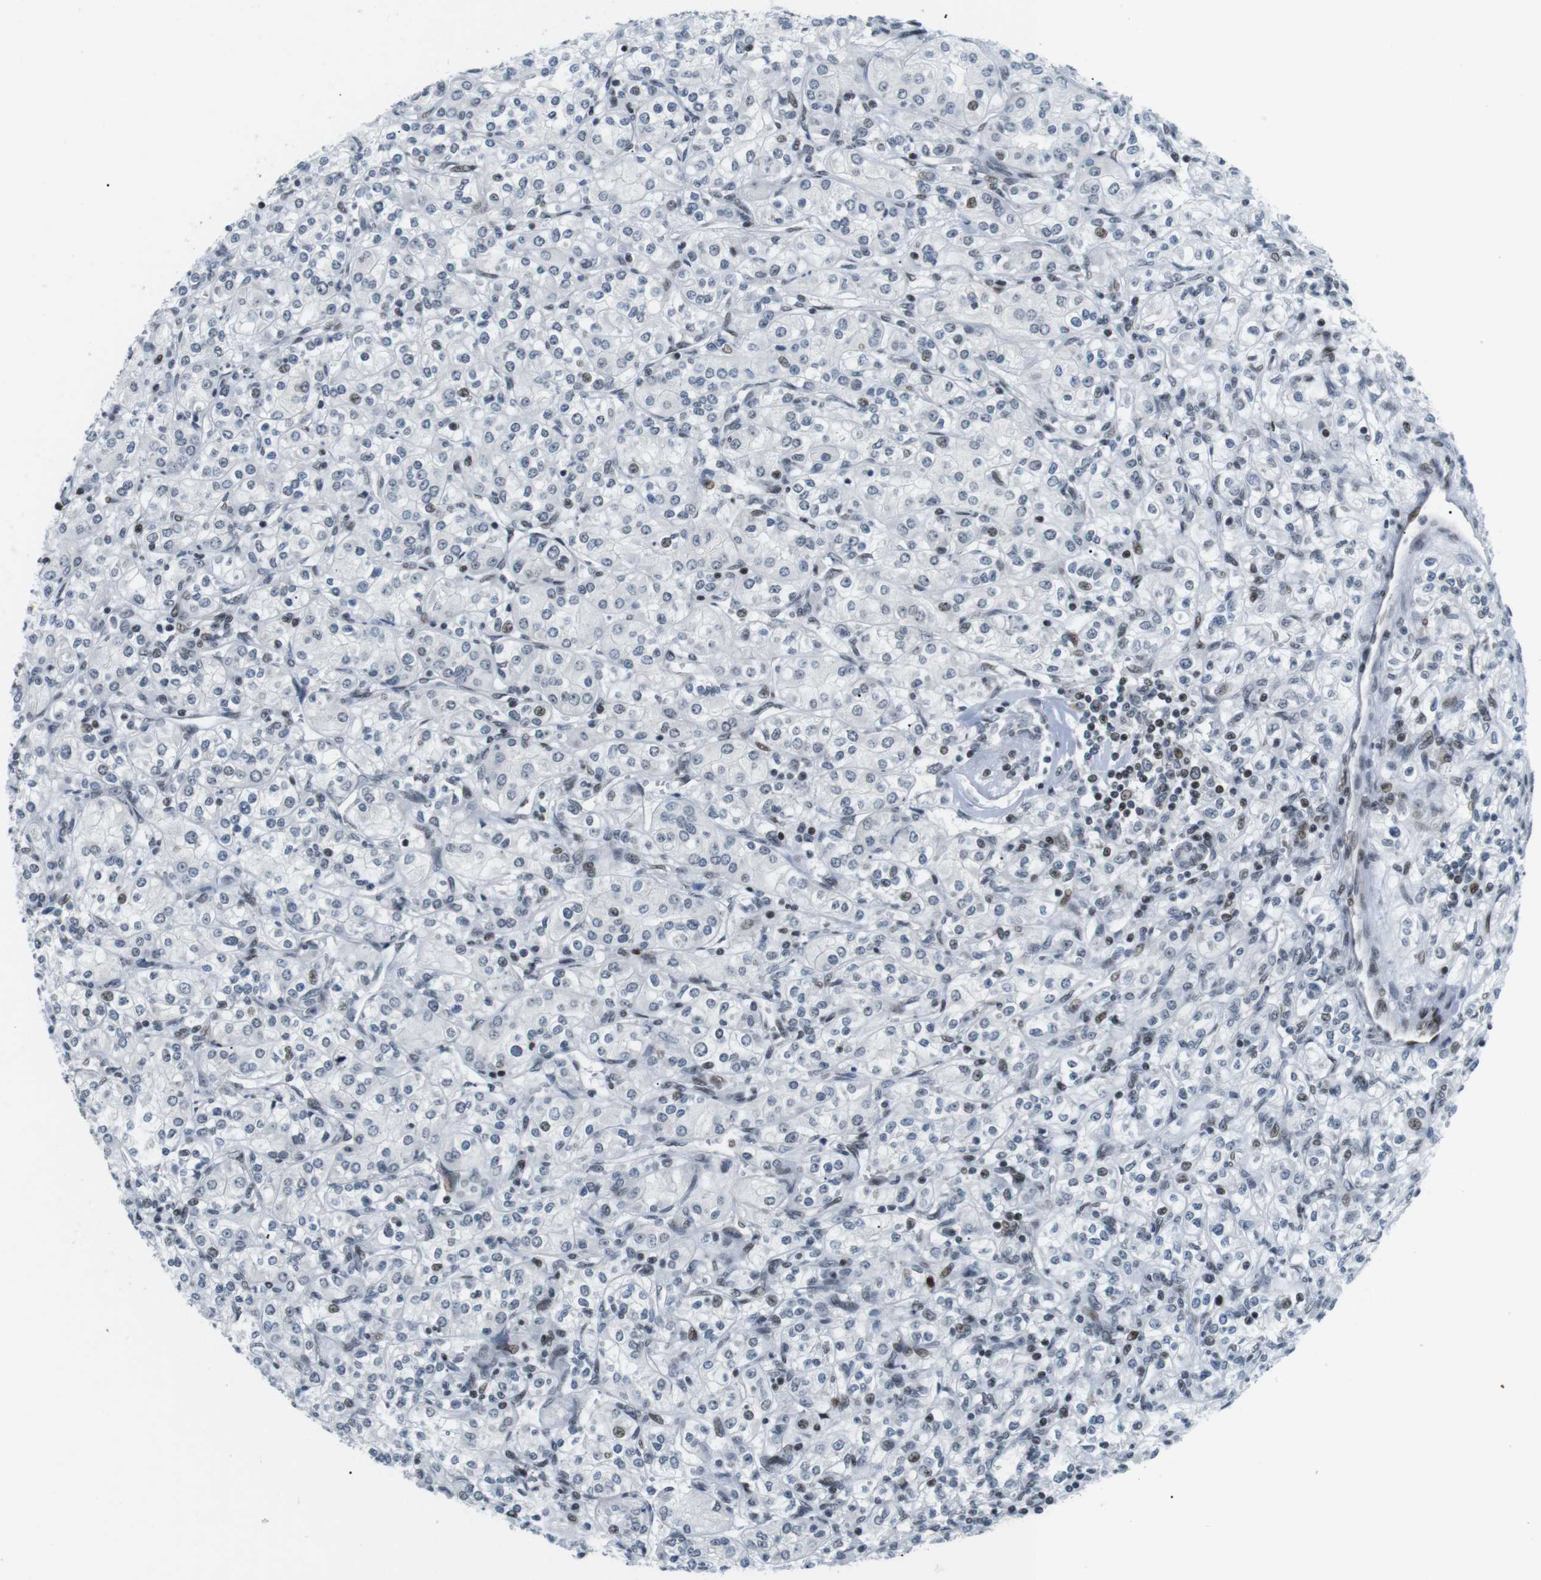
{"staining": {"intensity": "negative", "quantity": "none", "location": "none"}, "tissue": "renal cancer", "cell_type": "Tumor cells", "image_type": "cancer", "snomed": [{"axis": "morphology", "description": "Adenocarcinoma, NOS"}, {"axis": "topography", "description": "Kidney"}], "caption": "Immunohistochemical staining of renal cancer displays no significant positivity in tumor cells.", "gene": "CDC27", "patient": {"sex": "male", "age": 77}}